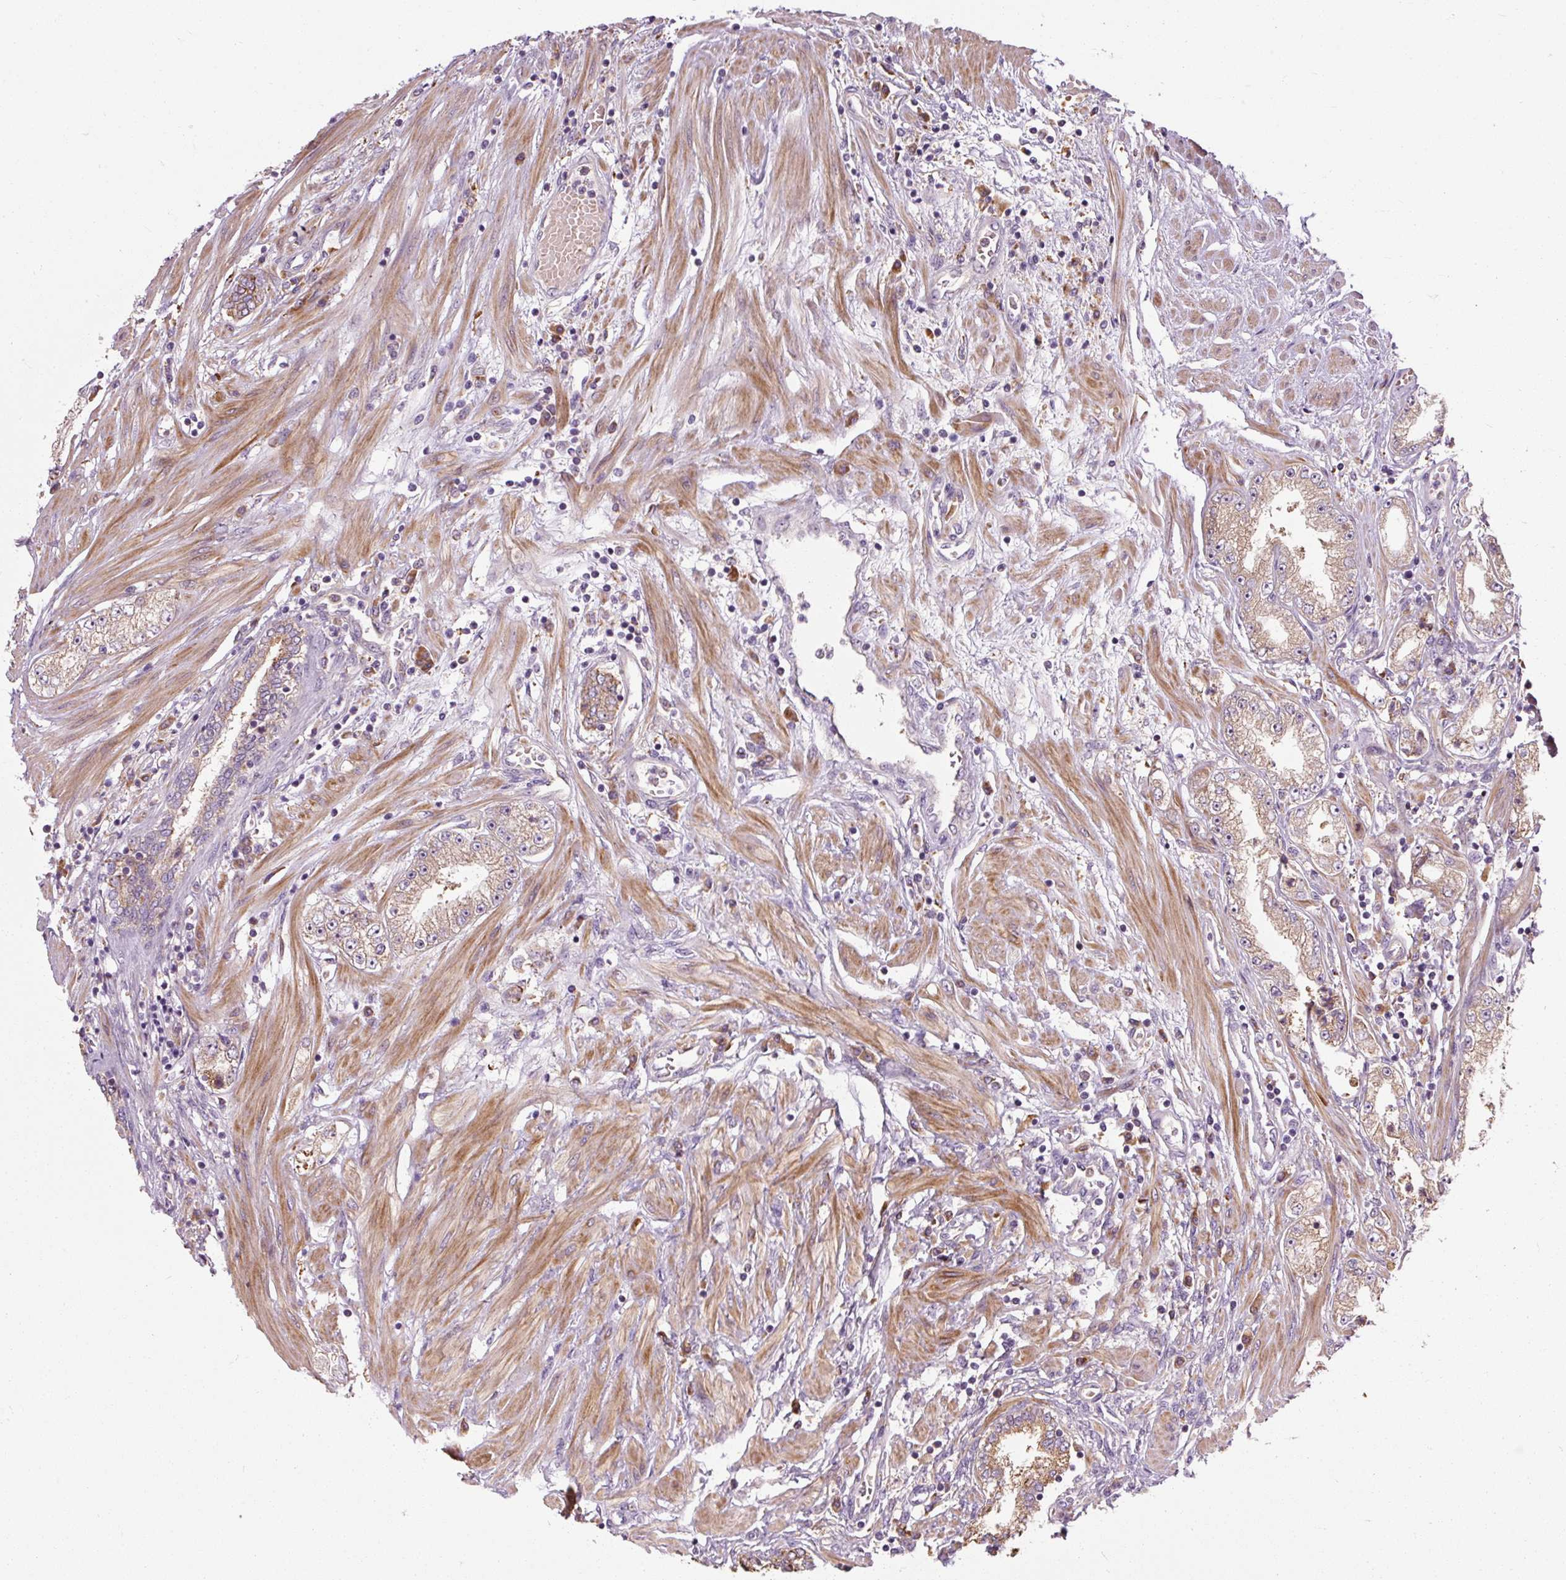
{"staining": {"intensity": "weak", "quantity": ">75%", "location": "cytoplasmic/membranous"}, "tissue": "prostate cancer", "cell_type": "Tumor cells", "image_type": "cancer", "snomed": [{"axis": "morphology", "description": "Adenocarcinoma, High grade"}, {"axis": "topography", "description": "Prostate"}], "caption": "Weak cytoplasmic/membranous staining for a protein is present in about >75% of tumor cells of prostate cancer (high-grade adenocarcinoma) using IHC.", "gene": "TBC1D4", "patient": {"sex": "male", "age": 69}}